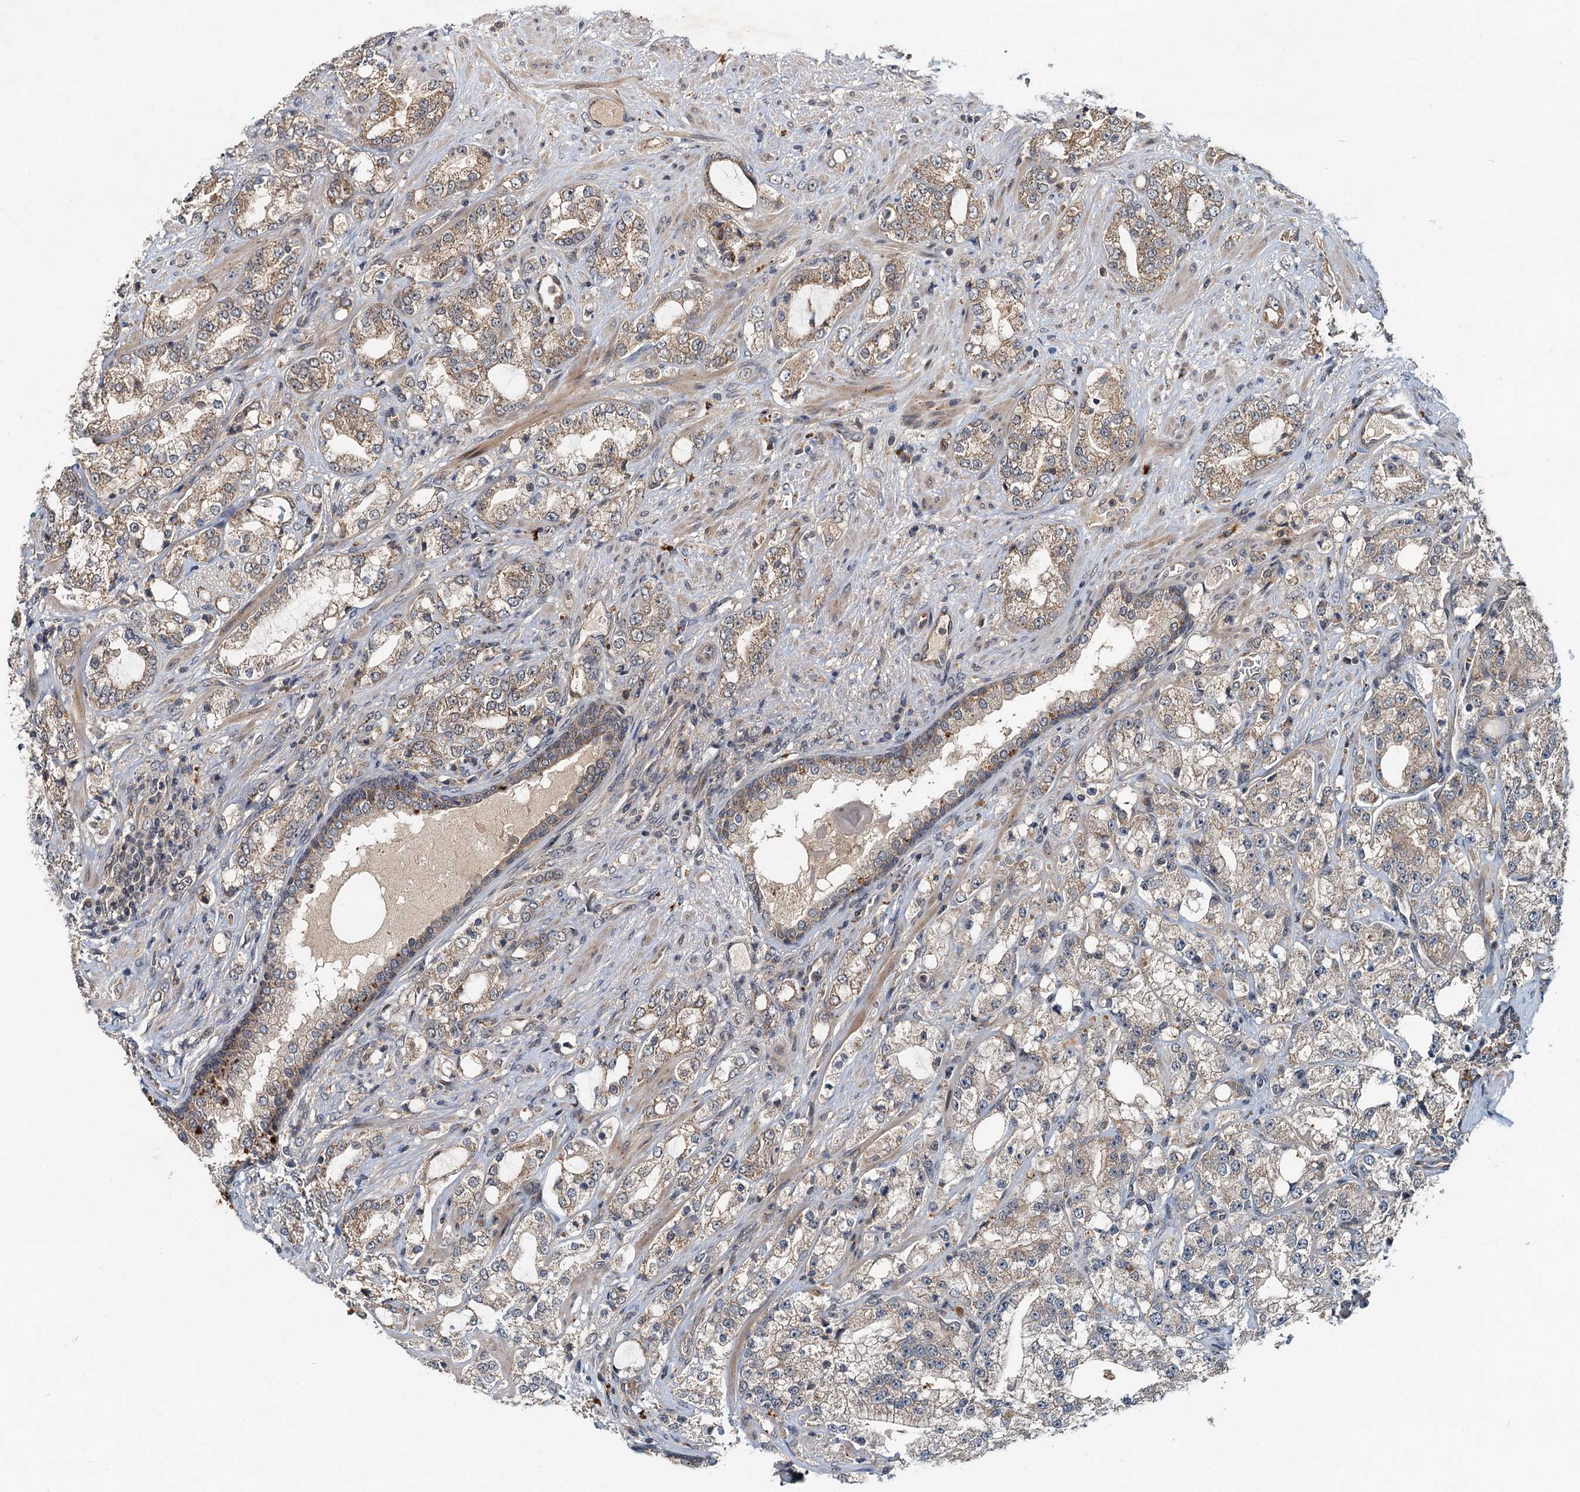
{"staining": {"intensity": "moderate", "quantity": "25%-75%", "location": "cytoplasmic/membranous"}, "tissue": "prostate cancer", "cell_type": "Tumor cells", "image_type": "cancer", "snomed": [{"axis": "morphology", "description": "Adenocarcinoma, High grade"}, {"axis": "topography", "description": "Prostate"}], "caption": "Brown immunohistochemical staining in prostate adenocarcinoma (high-grade) displays moderate cytoplasmic/membranous staining in about 25%-75% of tumor cells.", "gene": "CEP68", "patient": {"sex": "male", "age": 64}}